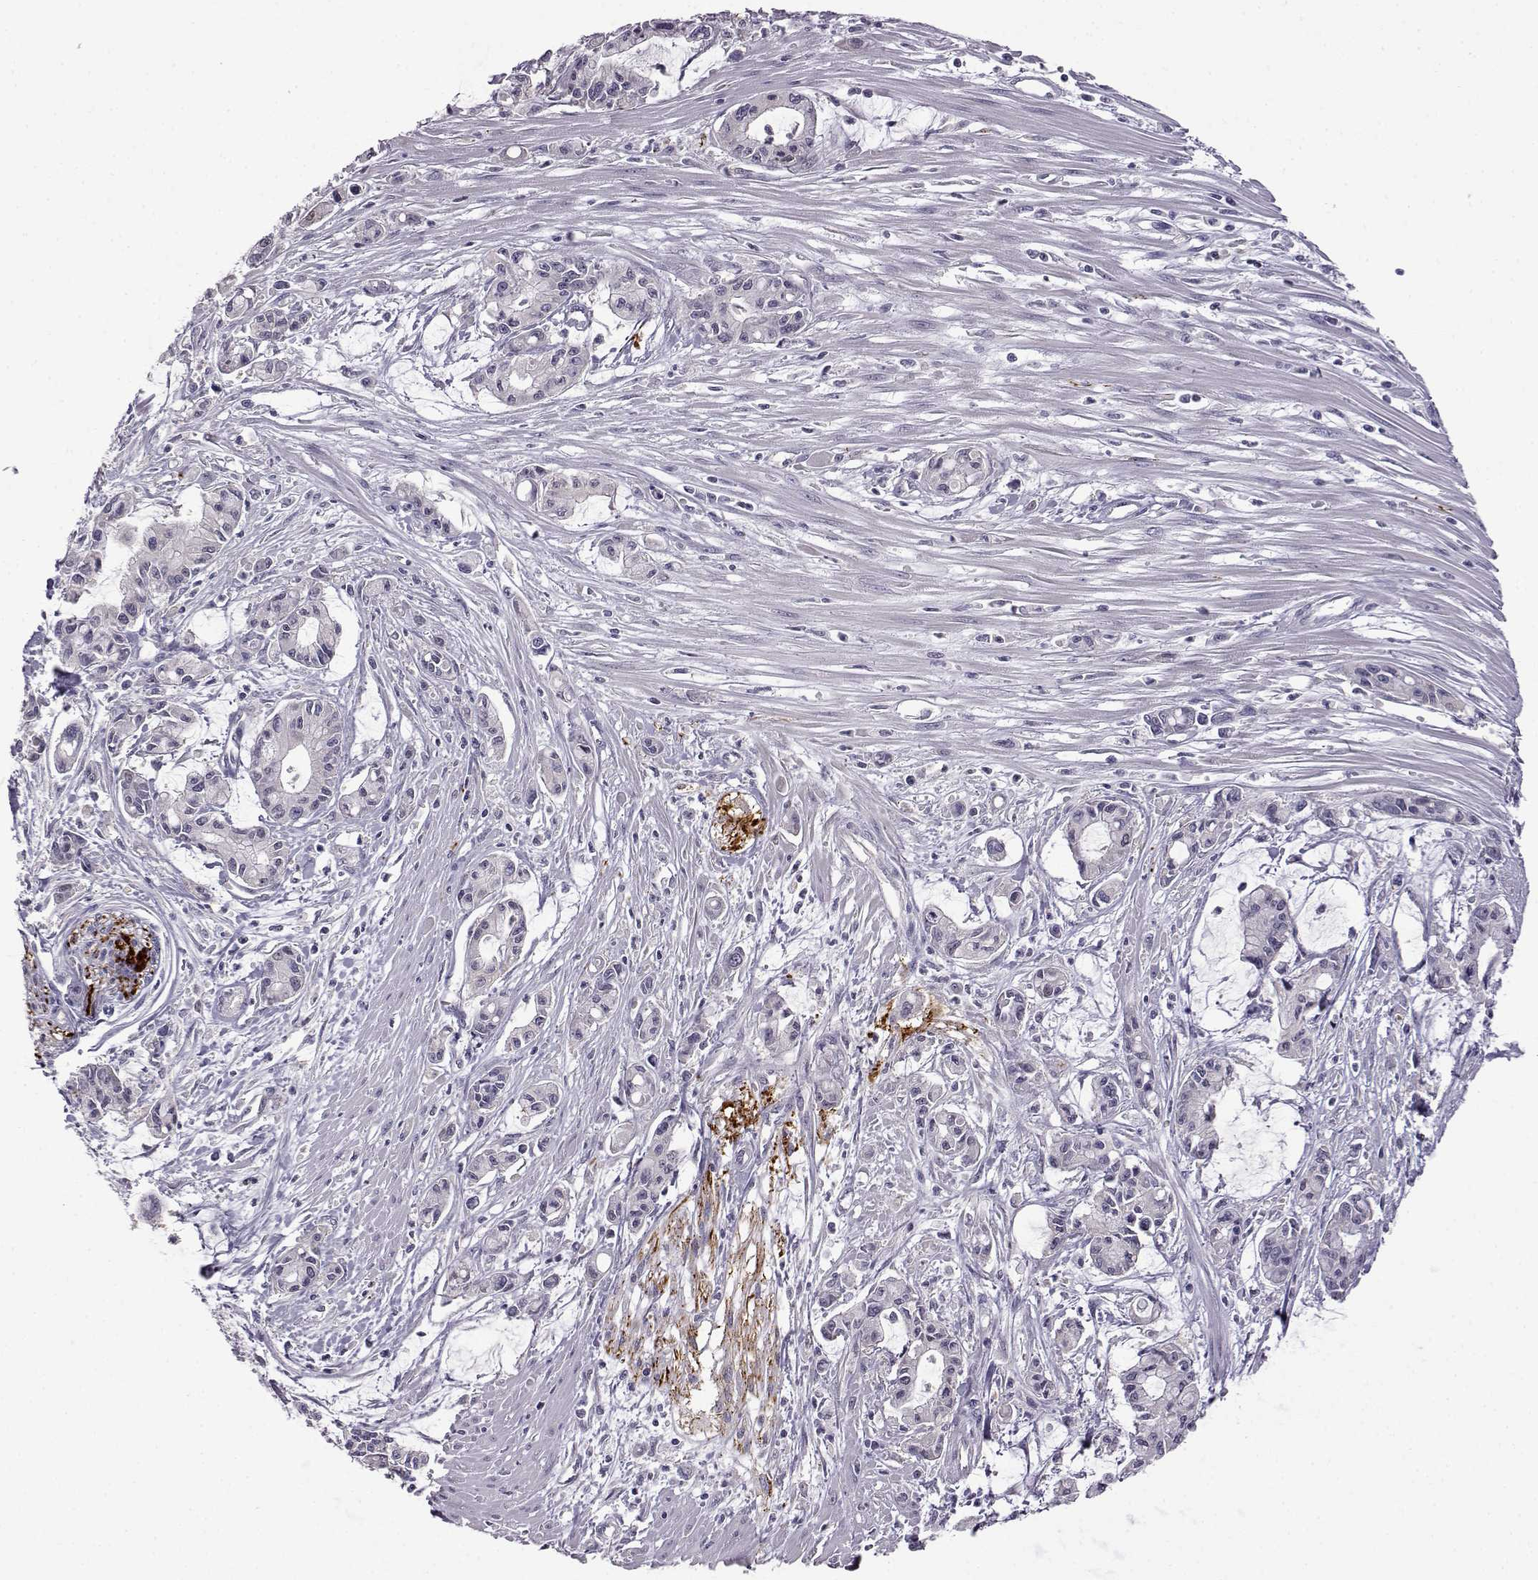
{"staining": {"intensity": "negative", "quantity": "none", "location": "none"}, "tissue": "pancreatic cancer", "cell_type": "Tumor cells", "image_type": "cancer", "snomed": [{"axis": "morphology", "description": "Adenocarcinoma, NOS"}, {"axis": "topography", "description": "Pancreas"}], "caption": "Immunohistochemical staining of pancreatic cancer (adenocarcinoma) reveals no significant staining in tumor cells.", "gene": "VGF", "patient": {"sex": "male", "age": 48}}